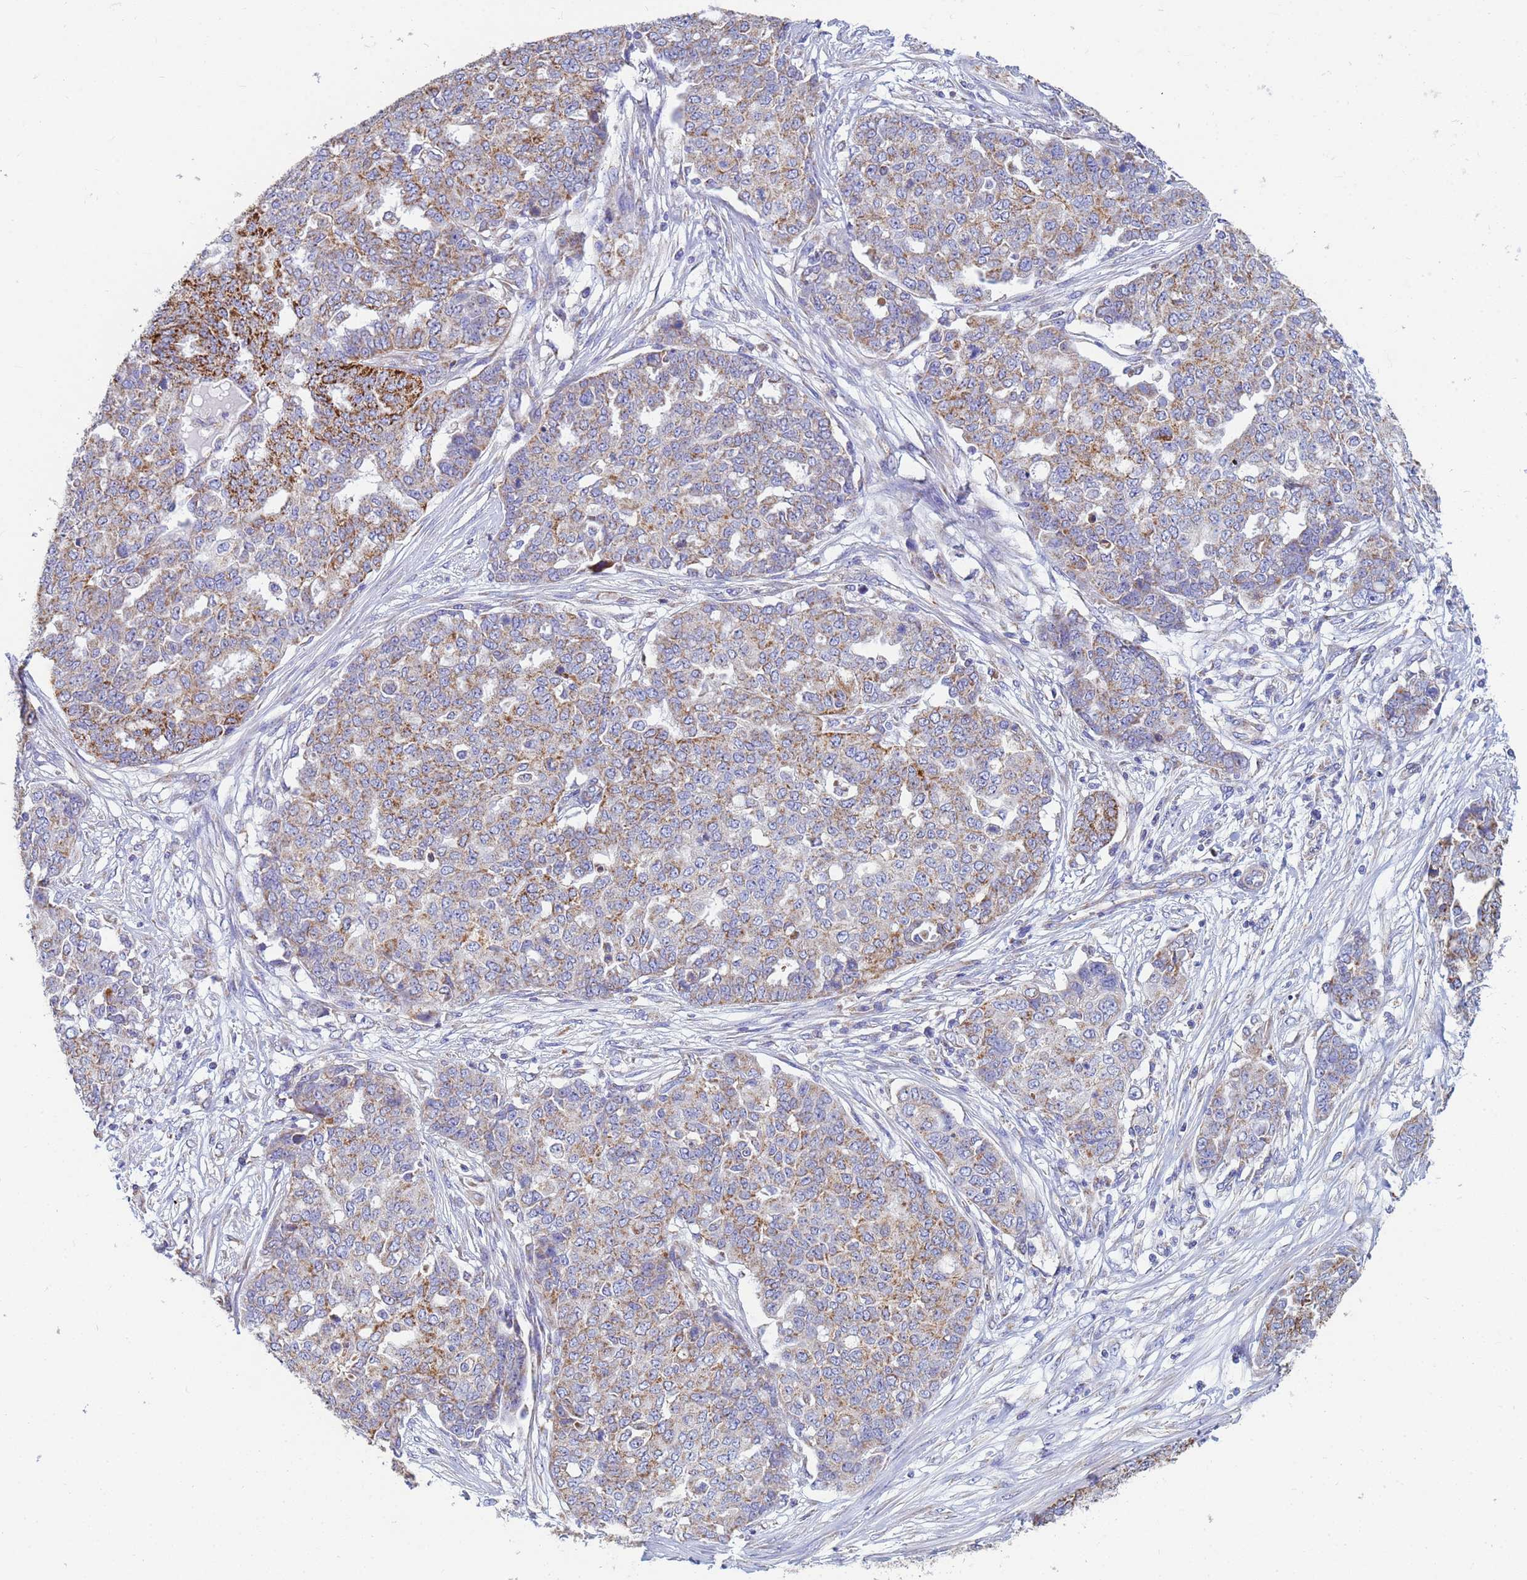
{"staining": {"intensity": "moderate", "quantity": "25%-75%", "location": "cytoplasmic/membranous"}, "tissue": "ovarian cancer", "cell_type": "Tumor cells", "image_type": "cancer", "snomed": [{"axis": "morphology", "description": "Cystadenocarcinoma, serous, NOS"}, {"axis": "topography", "description": "Soft tissue"}, {"axis": "topography", "description": "Ovary"}], "caption": "A brown stain labels moderate cytoplasmic/membranous staining of a protein in ovarian serous cystadenocarcinoma tumor cells.", "gene": "UQCRH", "patient": {"sex": "female", "age": 57}}